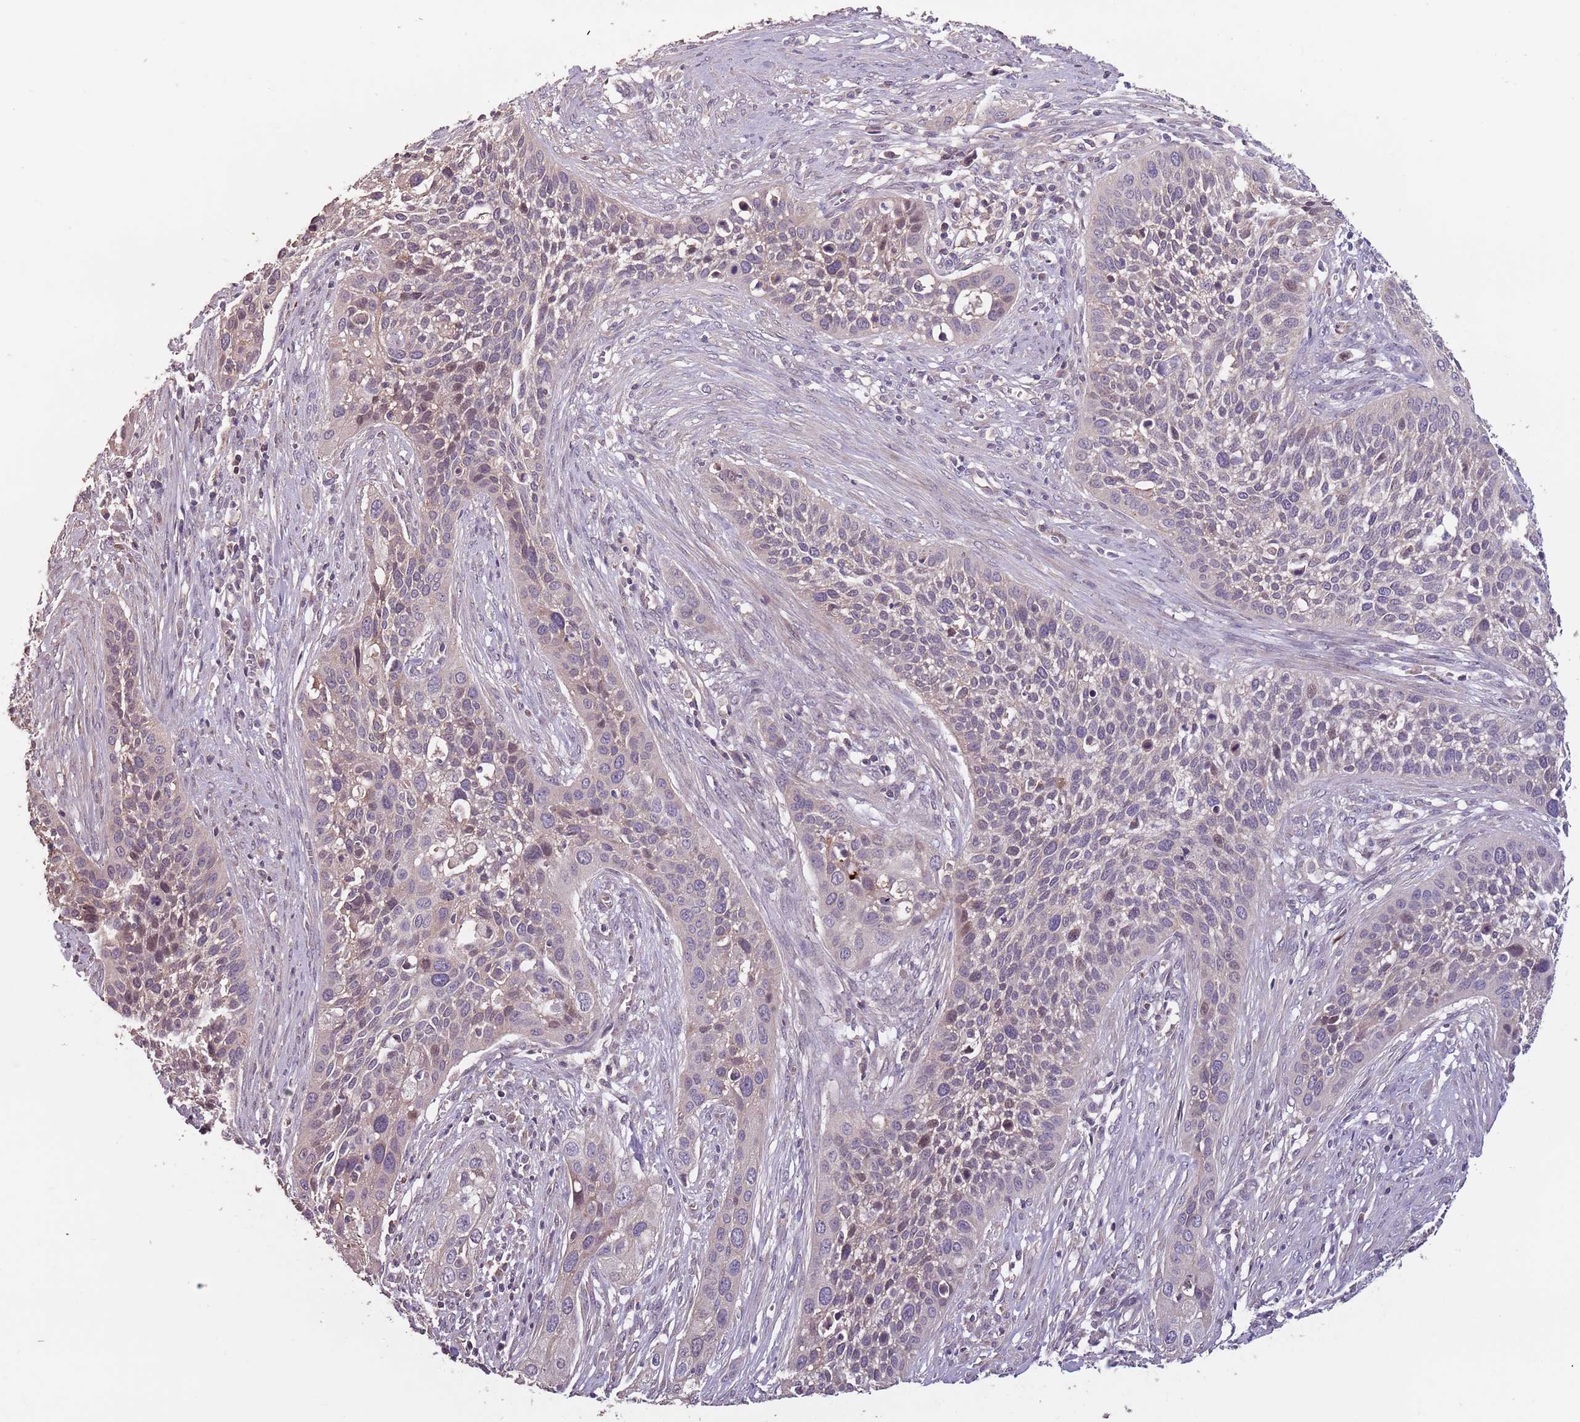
{"staining": {"intensity": "weak", "quantity": "<25%", "location": "nuclear"}, "tissue": "cervical cancer", "cell_type": "Tumor cells", "image_type": "cancer", "snomed": [{"axis": "morphology", "description": "Squamous cell carcinoma, NOS"}, {"axis": "topography", "description": "Cervix"}], "caption": "Tumor cells show no significant protein staining in cervical cancer.", "gene": "MBD3L1", "patient": {"sex": "female", "age": 34}}